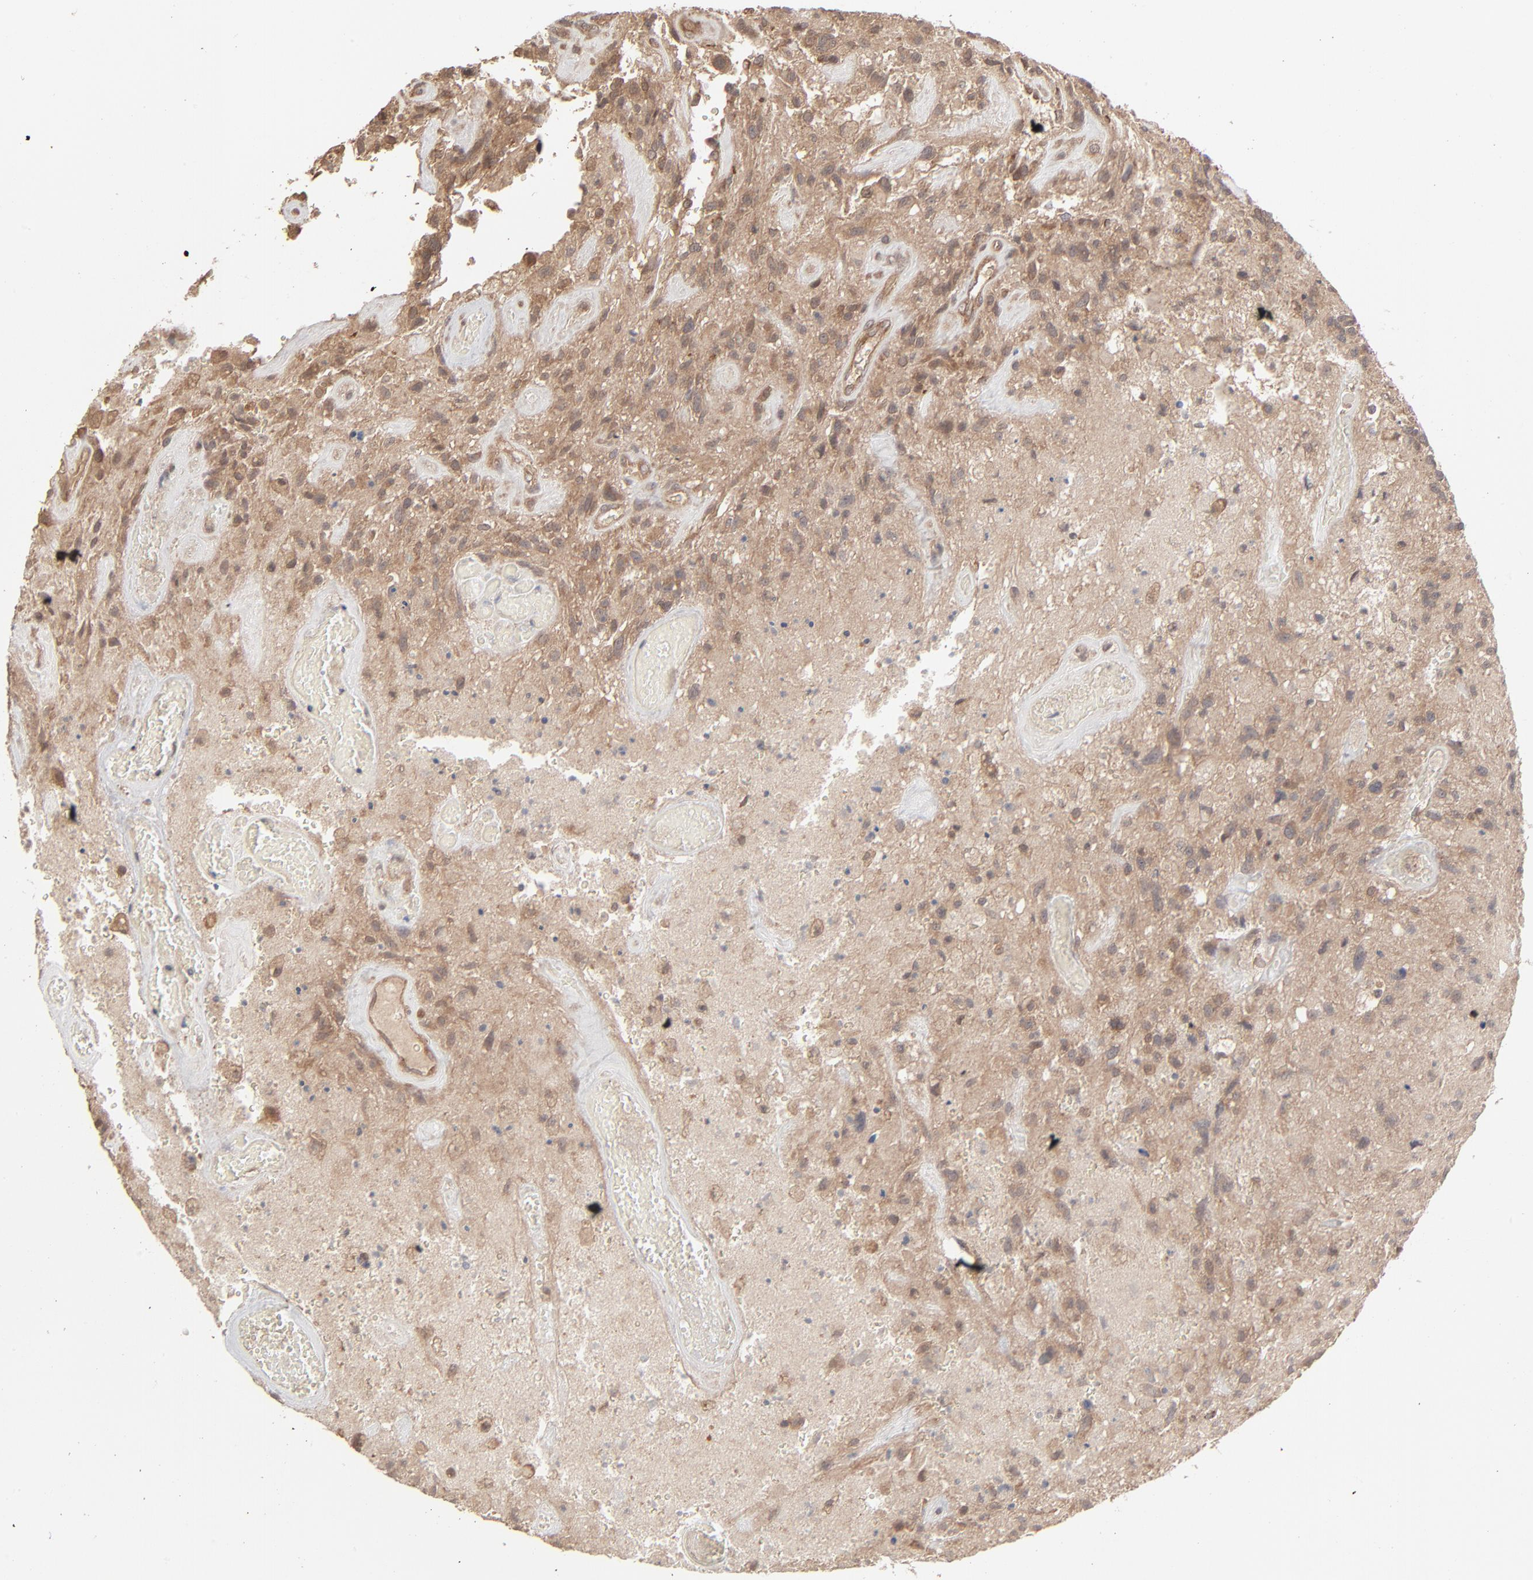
{"staining": {"intensity": "weak", "quantity": "25%-75%", "location": "cytoplasmic/membranous"}, "tissue": "glioma", "cell_type": "Tumor cells", "image_type": "cancer", "snomed": [{"axis": "morphology", "description": "Normal tissue, NOS"}, {"axis": "morphology", "description": "Glioma, malignant, High grade"}, {"axis": "topography", "description": "Cerebral cortex"}], "caption": "IHC (DAB (3,3'-diaminobenzidine)) staining of human glioma demonstrates weak cytoplasmic/membranous protein staining in about 25%-75% of tumor cells.", "gene": "SCFD1", "patient": {"sex": "male", "age": 75}}